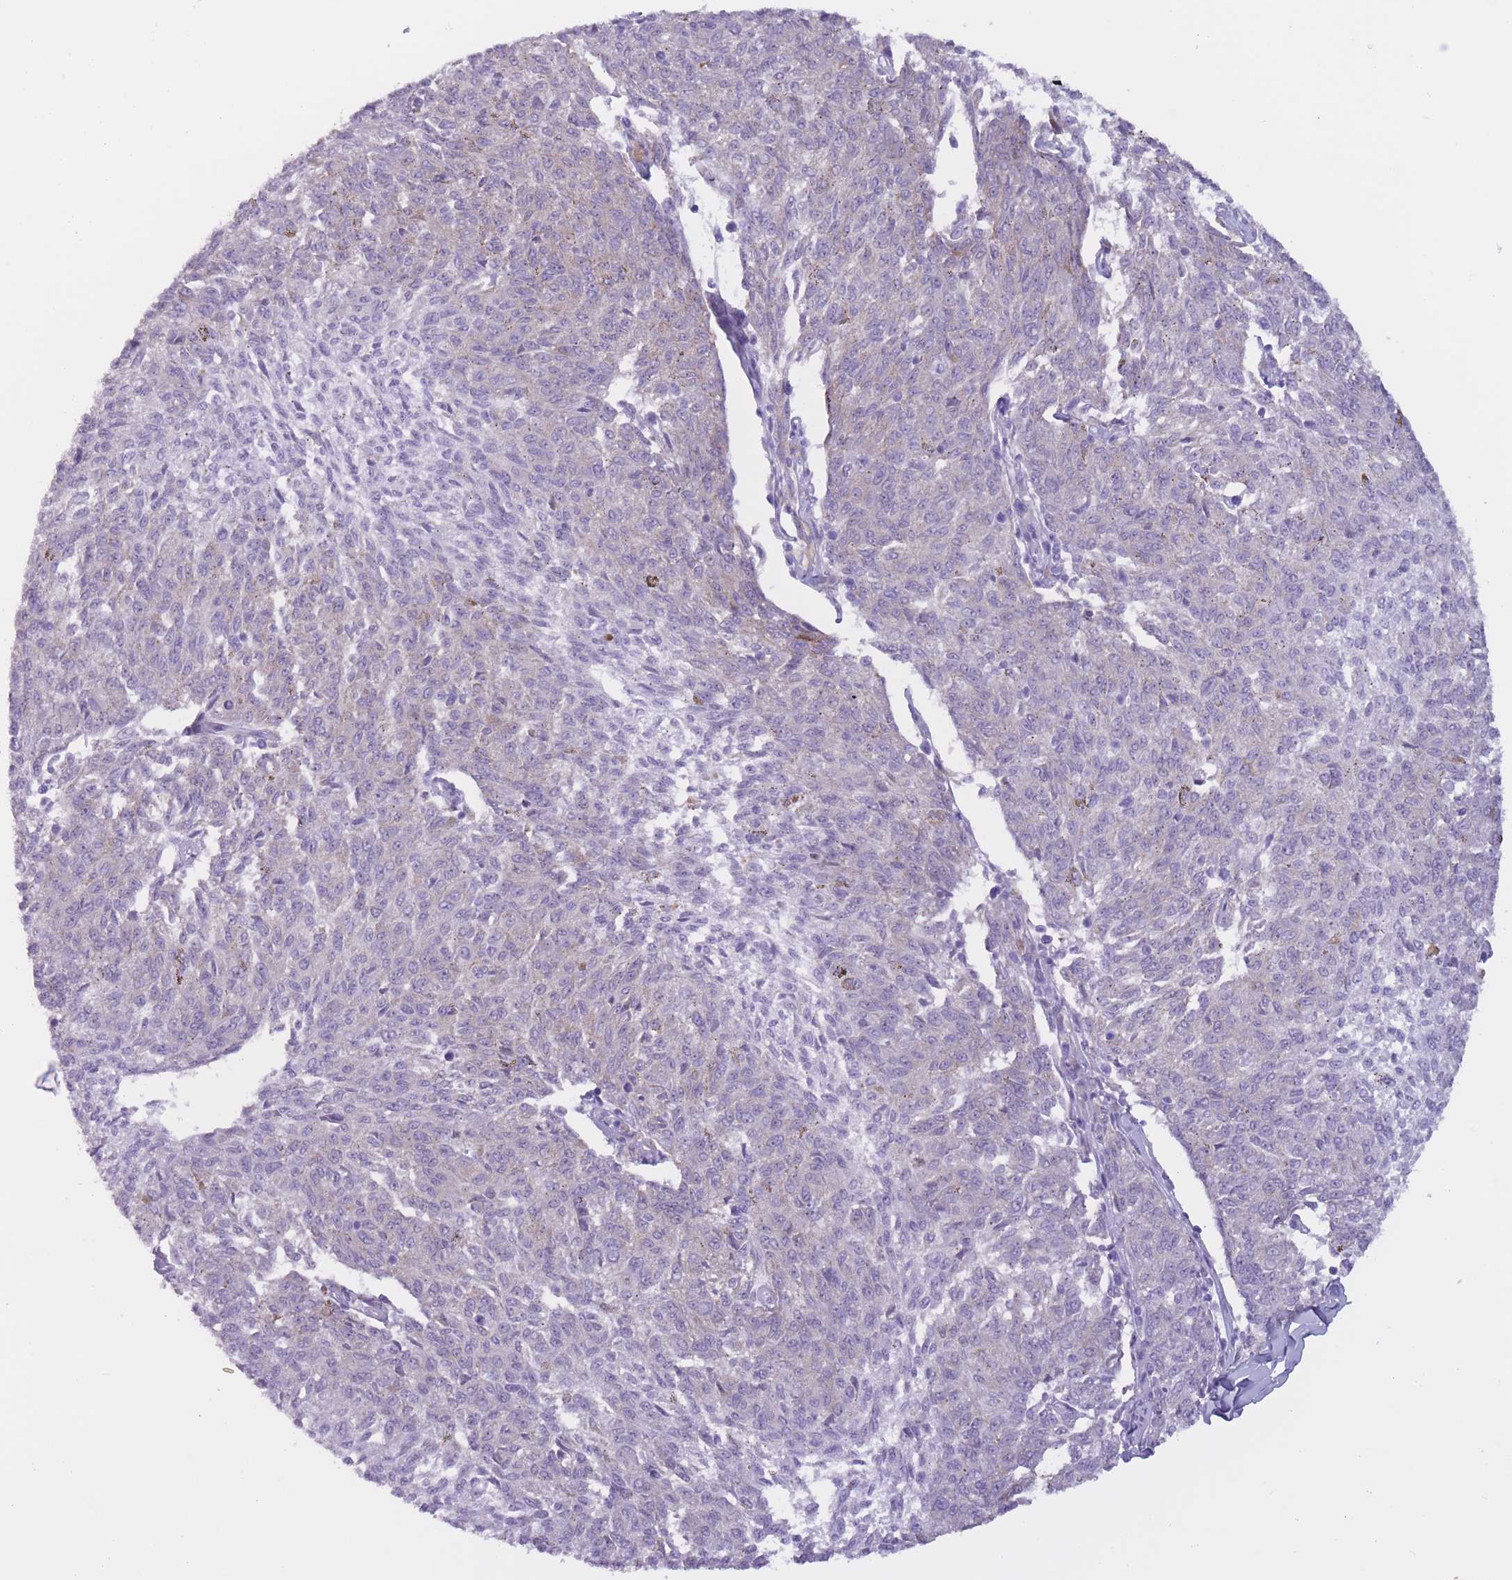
{"staining": {"intensity": "negative", "quantity": "none", "location": "none"}, "tissue": "melanoma", "cell_type": "Tumor cells", "image_type": "cancer", "snomed": [{"axis": "morphology", "description": "Malignant melanoma, NOS"}, {"axis": "topography", "description": "Skin"}], "caption": "A micrograph of melanoma stained for a protein exhibits no brown staining in tumor cells. (Brightfield microscopy of DAB (3,3'-diaminobenzidine) IHC at high magnification).", "gene": "PNMA3", "patient": {"sex": "female", "age": 72}}